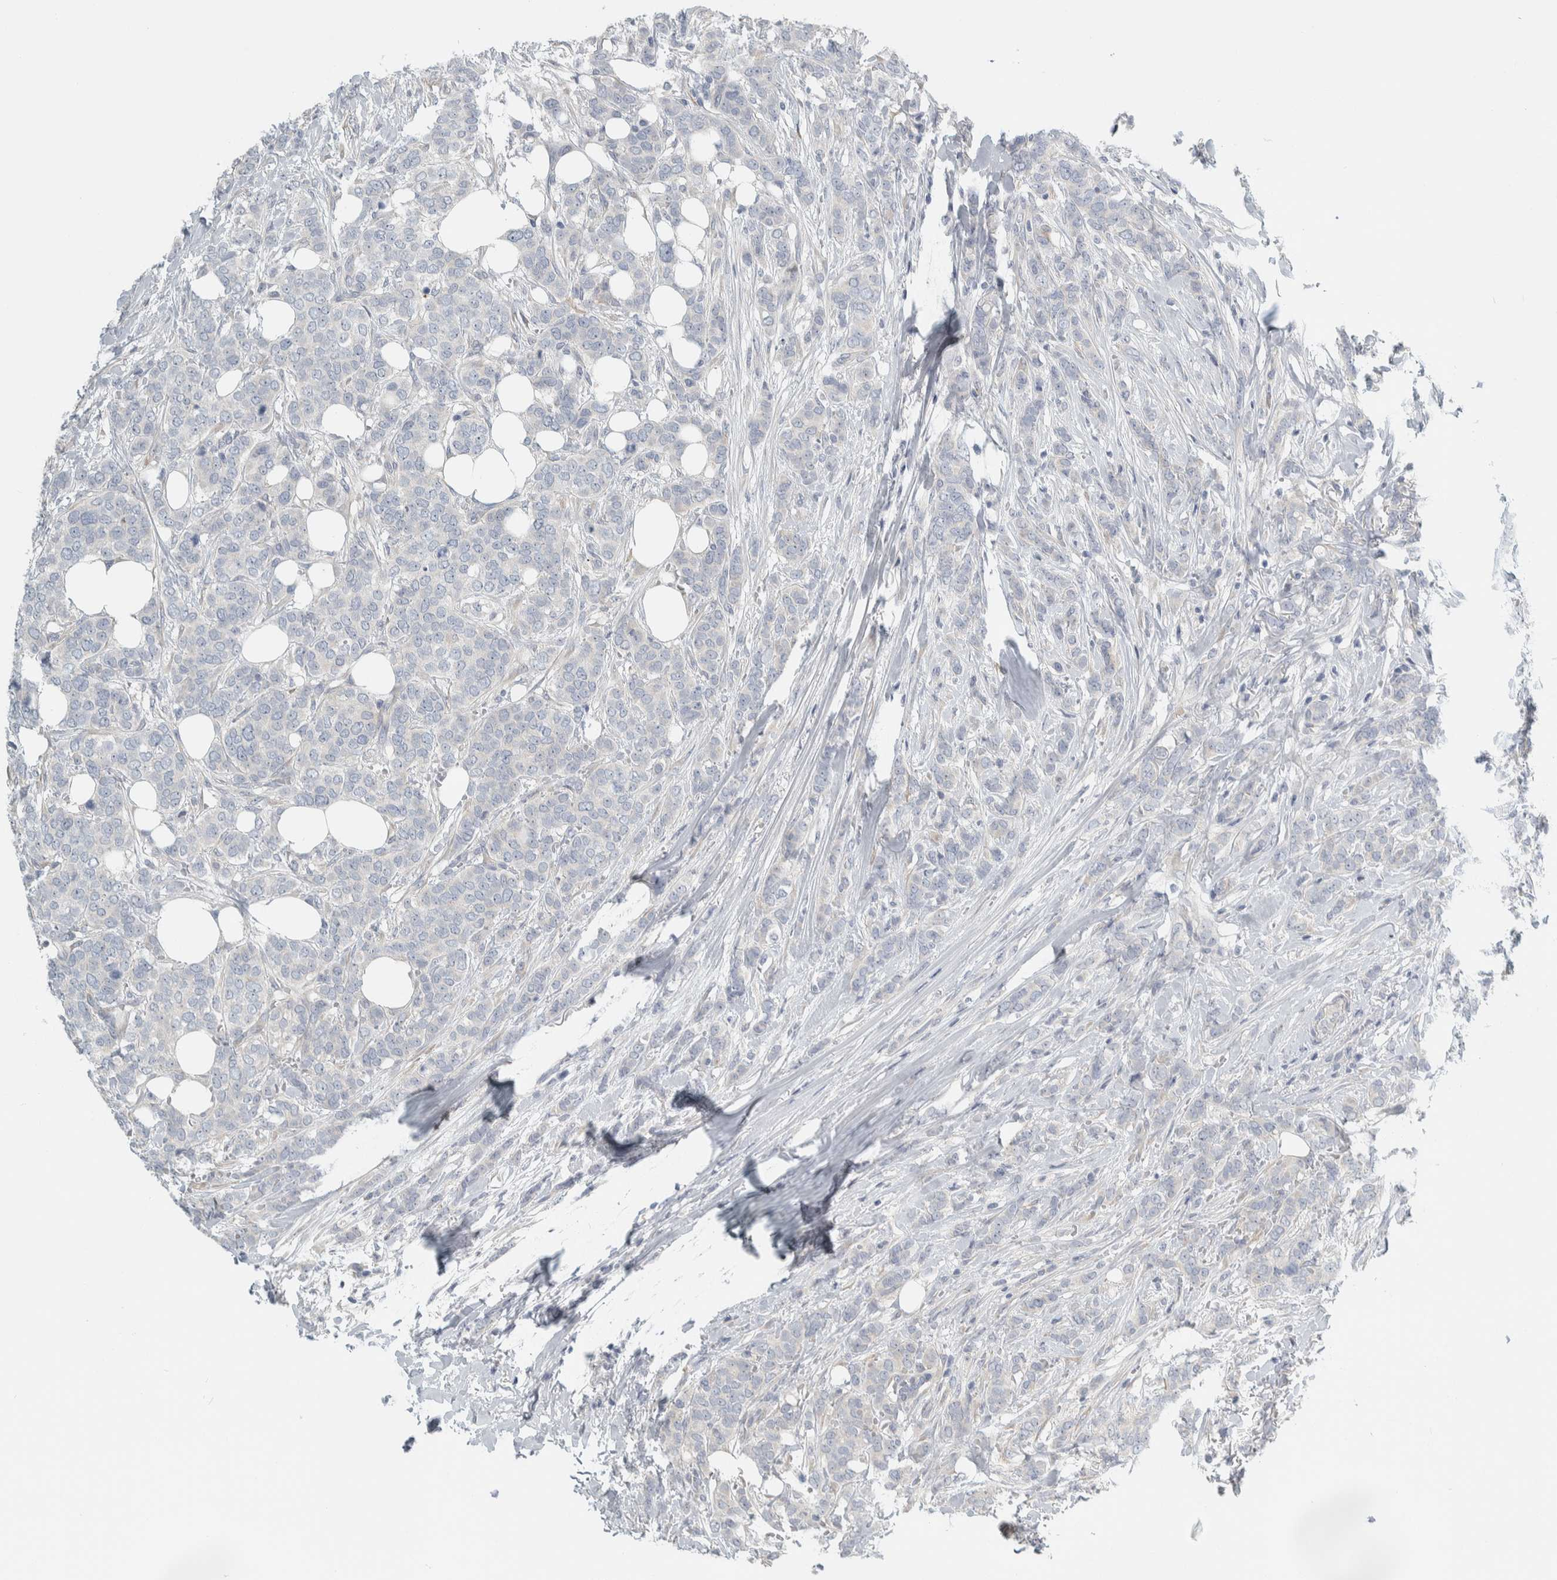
{"staining": {"intensity": "negative", "quantity": "none", "location": "none"}, "tissue": "breast cancer", "cell_type": "Tumor cells", "image_type": "cancer", "snomed": [{"axis": "morphology", "description": "Lobular carcinoma"}, {"axis": "topography", "description": "Skin"}, {"axis": "topography", "description": "Breast"}], "caption": "This is a histopathology image of immunohistochemistry staining of breast cancer, which shows no positivity in tumor cells. (DAB IHC with hematoxylin counter stain).", "gene": "HGS", "patient": {"sex": "female", "age": 46}}